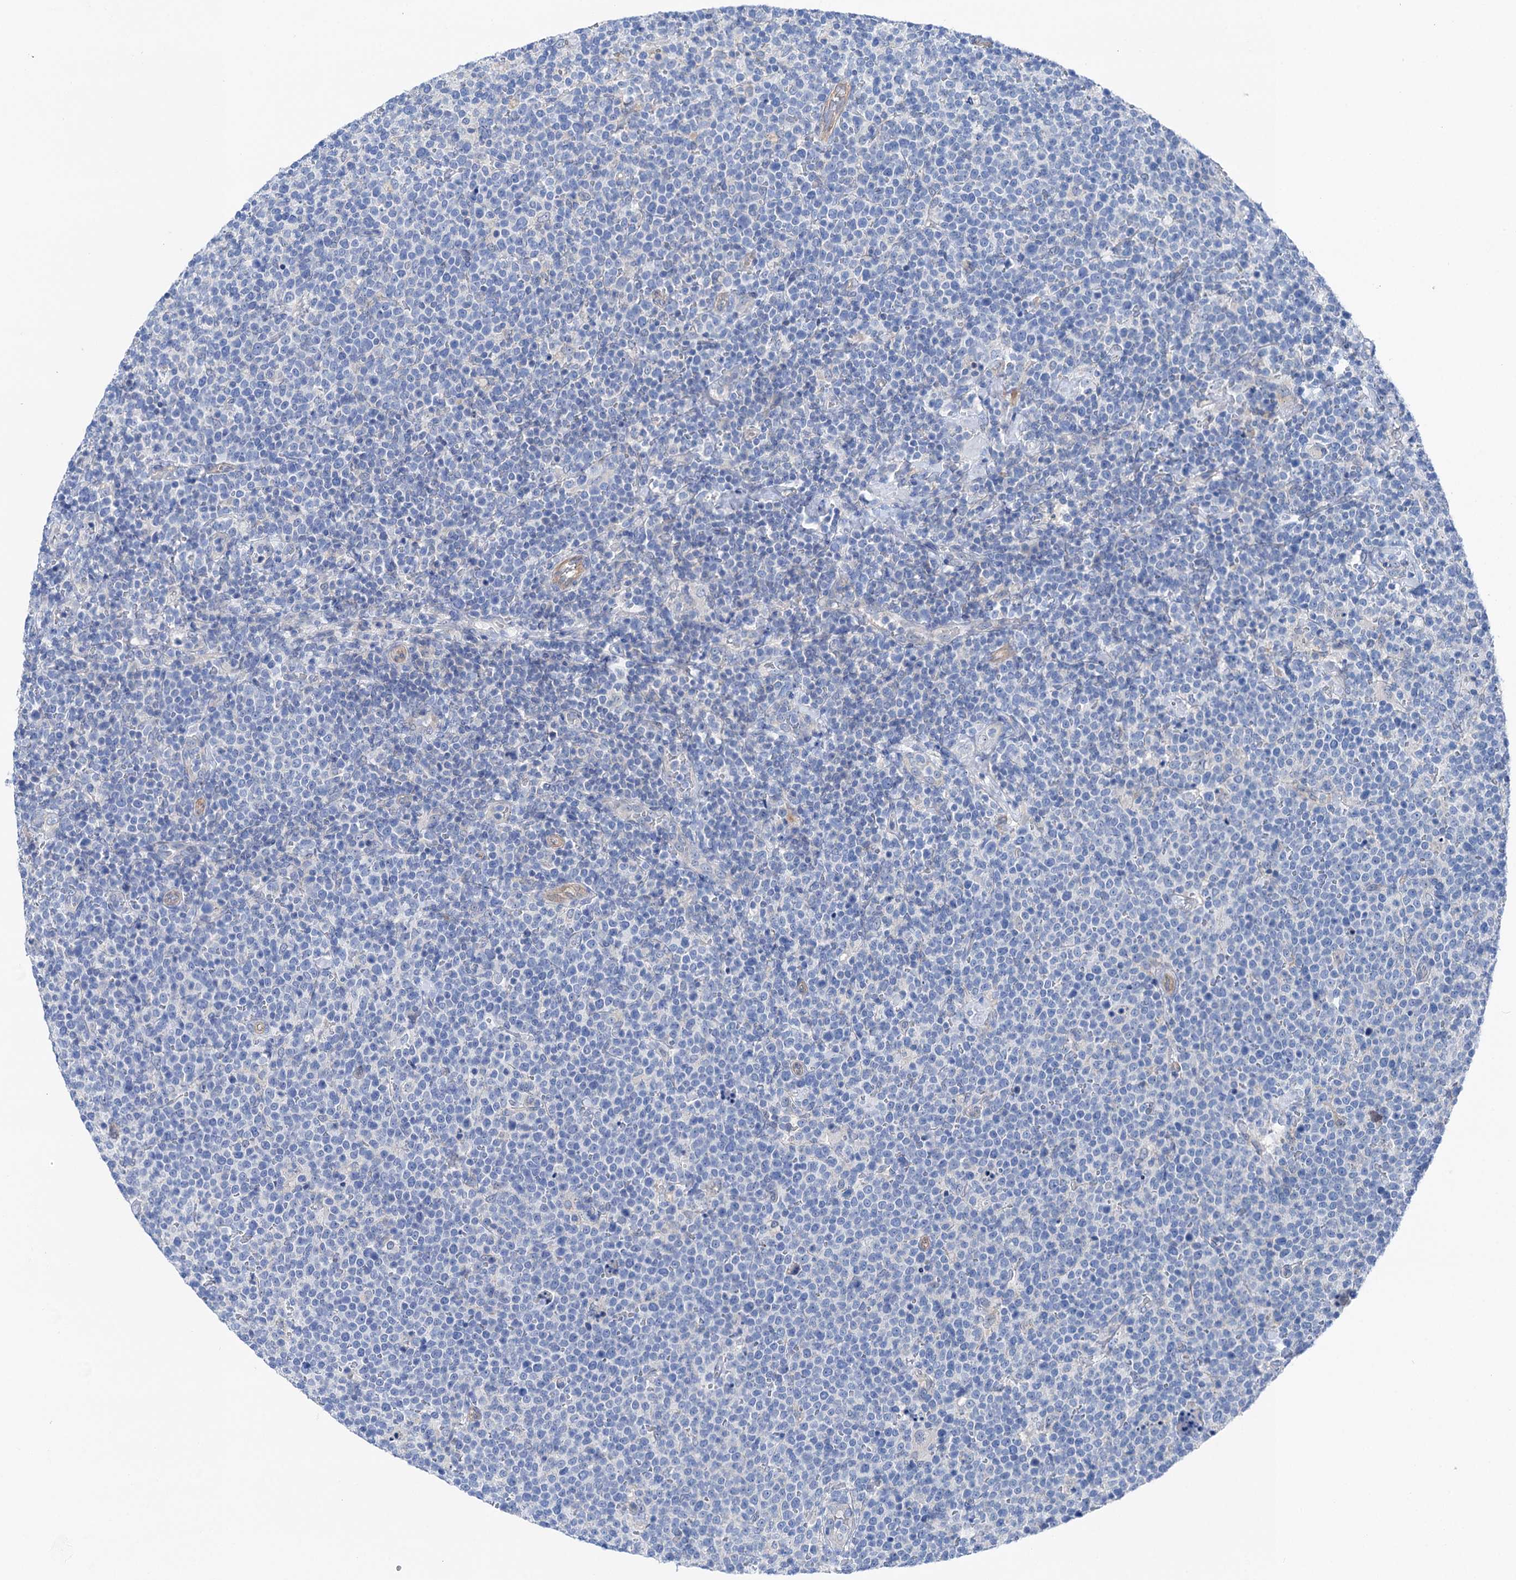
{"staining": {"intensity": "negative", "quantity": "none", "location": "none"}, "tissue": "lymphoma", "cell_type": "Tumor cells", "image_type": "cancer", "snomed": [{"axis": "morphology", "description": "Malignant lymphoma, non-Hodgkin's type, High grade"}, {"axis": "topography", "description": "Lymph node"}], "caption": "There is no significant staining in tumor cells of malignant lymphoma, non-Hodgkin's type (high-grade).", "gene": "SHROOM1", "patient": {"sex": "male", "age": 61}}